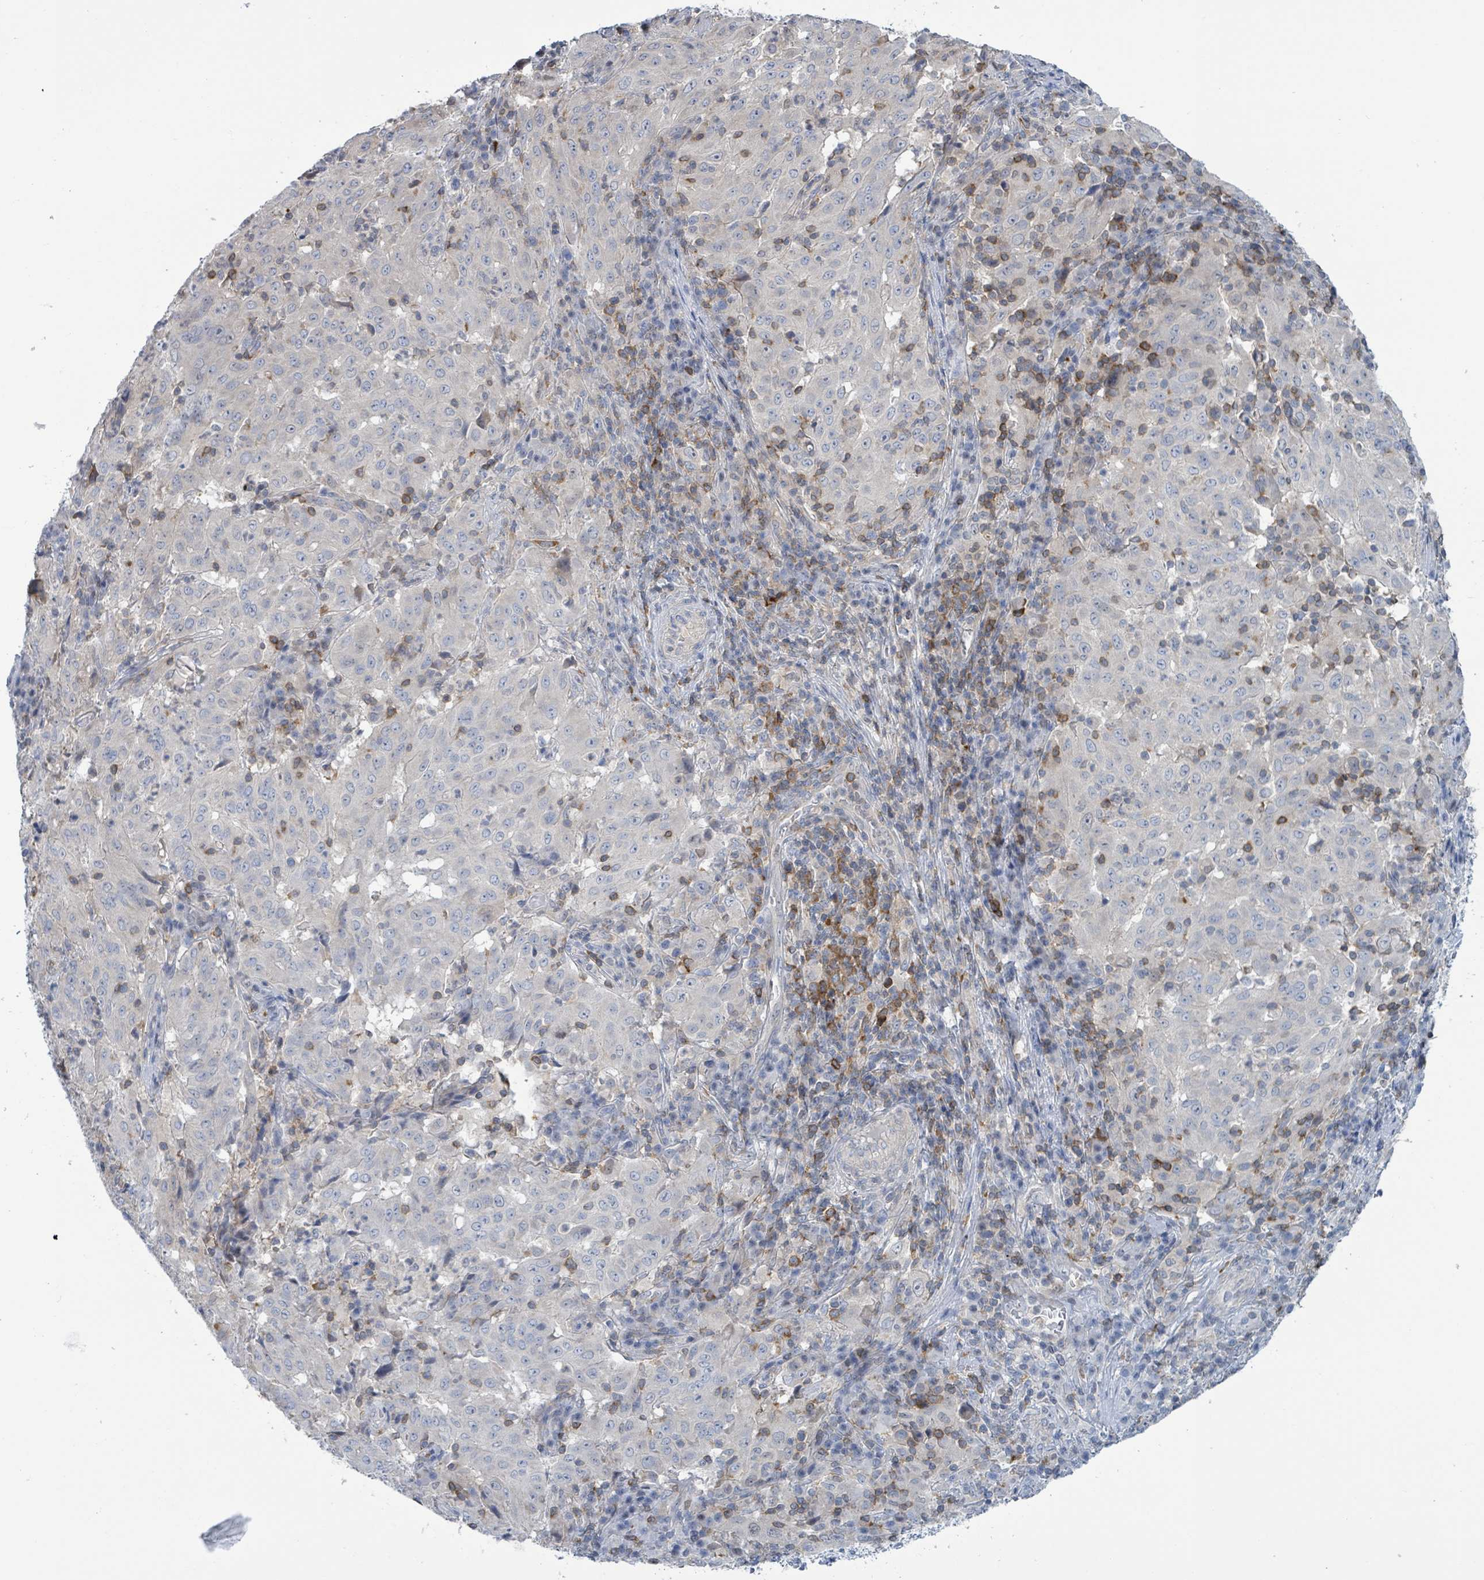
{"staining": {"intensity": "negative", "quantity": "none", "location": "none"}, "tissue": "pancreatic cancer", "cell_type": "Tumor cells", "image_type": "cancer", "snomed": [{"axis": "morphology", "description": "Adenocarcinoma, NOS"}, {"axis": "topography", "description": "Pancreas"}], "caption": "Tumor cells are negative for brown protein staining in adenocarcinoma (pancreatic).", "gene": "DGKZ", "patient": {"sex": "male", "age": 63}}